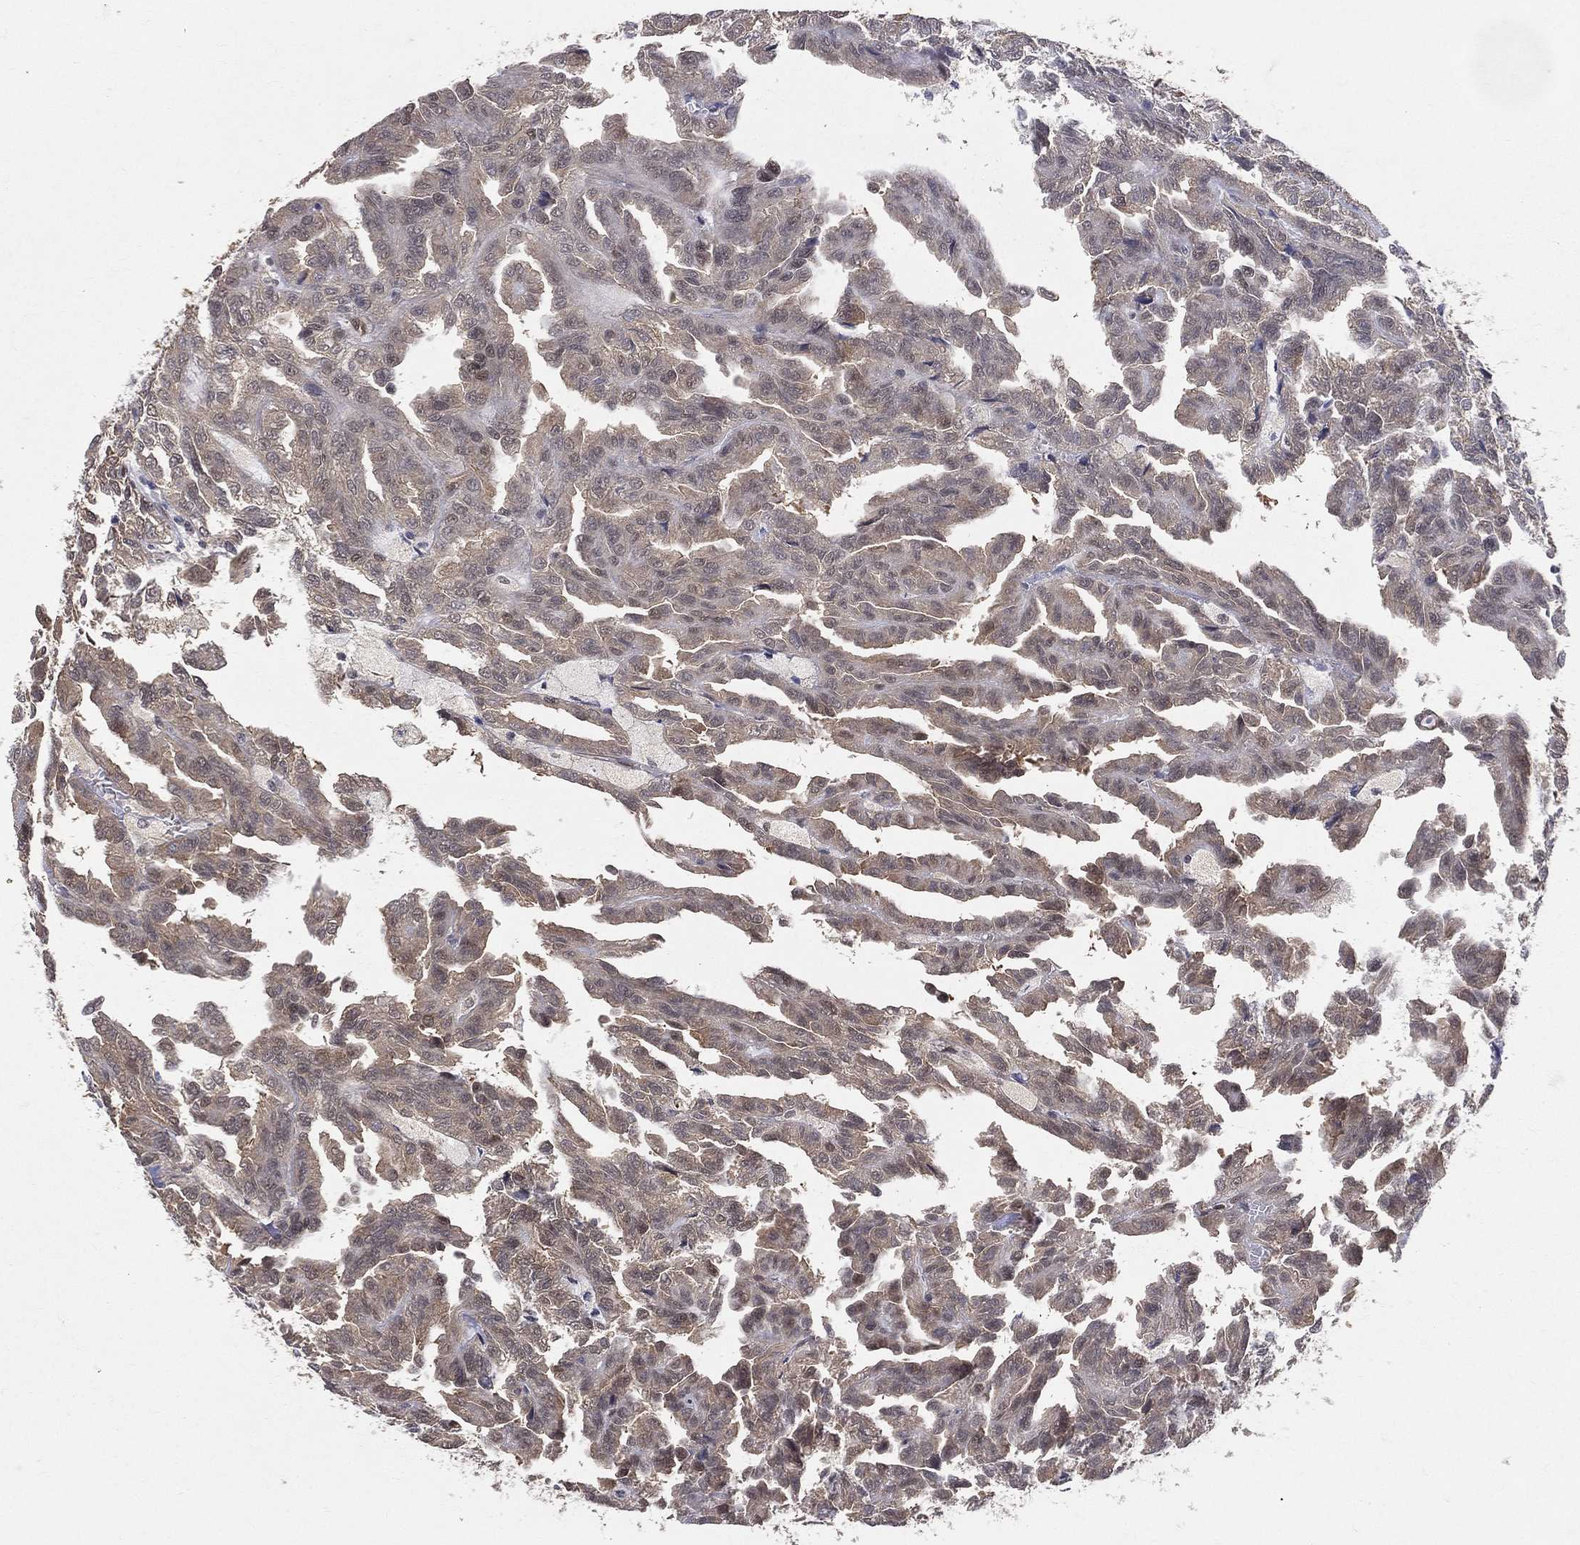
{"staining": {"intensity": "weak", "quantity": "25%-75%", "location": "cytoplasmic/membranous"}, "tissue": "renal cancer", "cell_type": "Tumor cells", "image_type": "cancer", "snomed": [{"axis": "morphology", "description": "Adenocarcinoma, NOS"}, {"axis": "topography", "description": "Kidney"}], "caption": "Immunohistochemistry staining of renal cancer, which displays low levels of weak cytoplasmic/membranous positivity in approximately 25%-75% of tumor cells indicating weak cytoplasmic/membranous protein positivity. The staining was performed using DAB (3,3'-diaminobenzidine) (brown) for protein detection and nuclei were counterstained in hematoxylin (blue).", "gene": "GMPR2", "patient": {"sex": "male", "age": 79}}